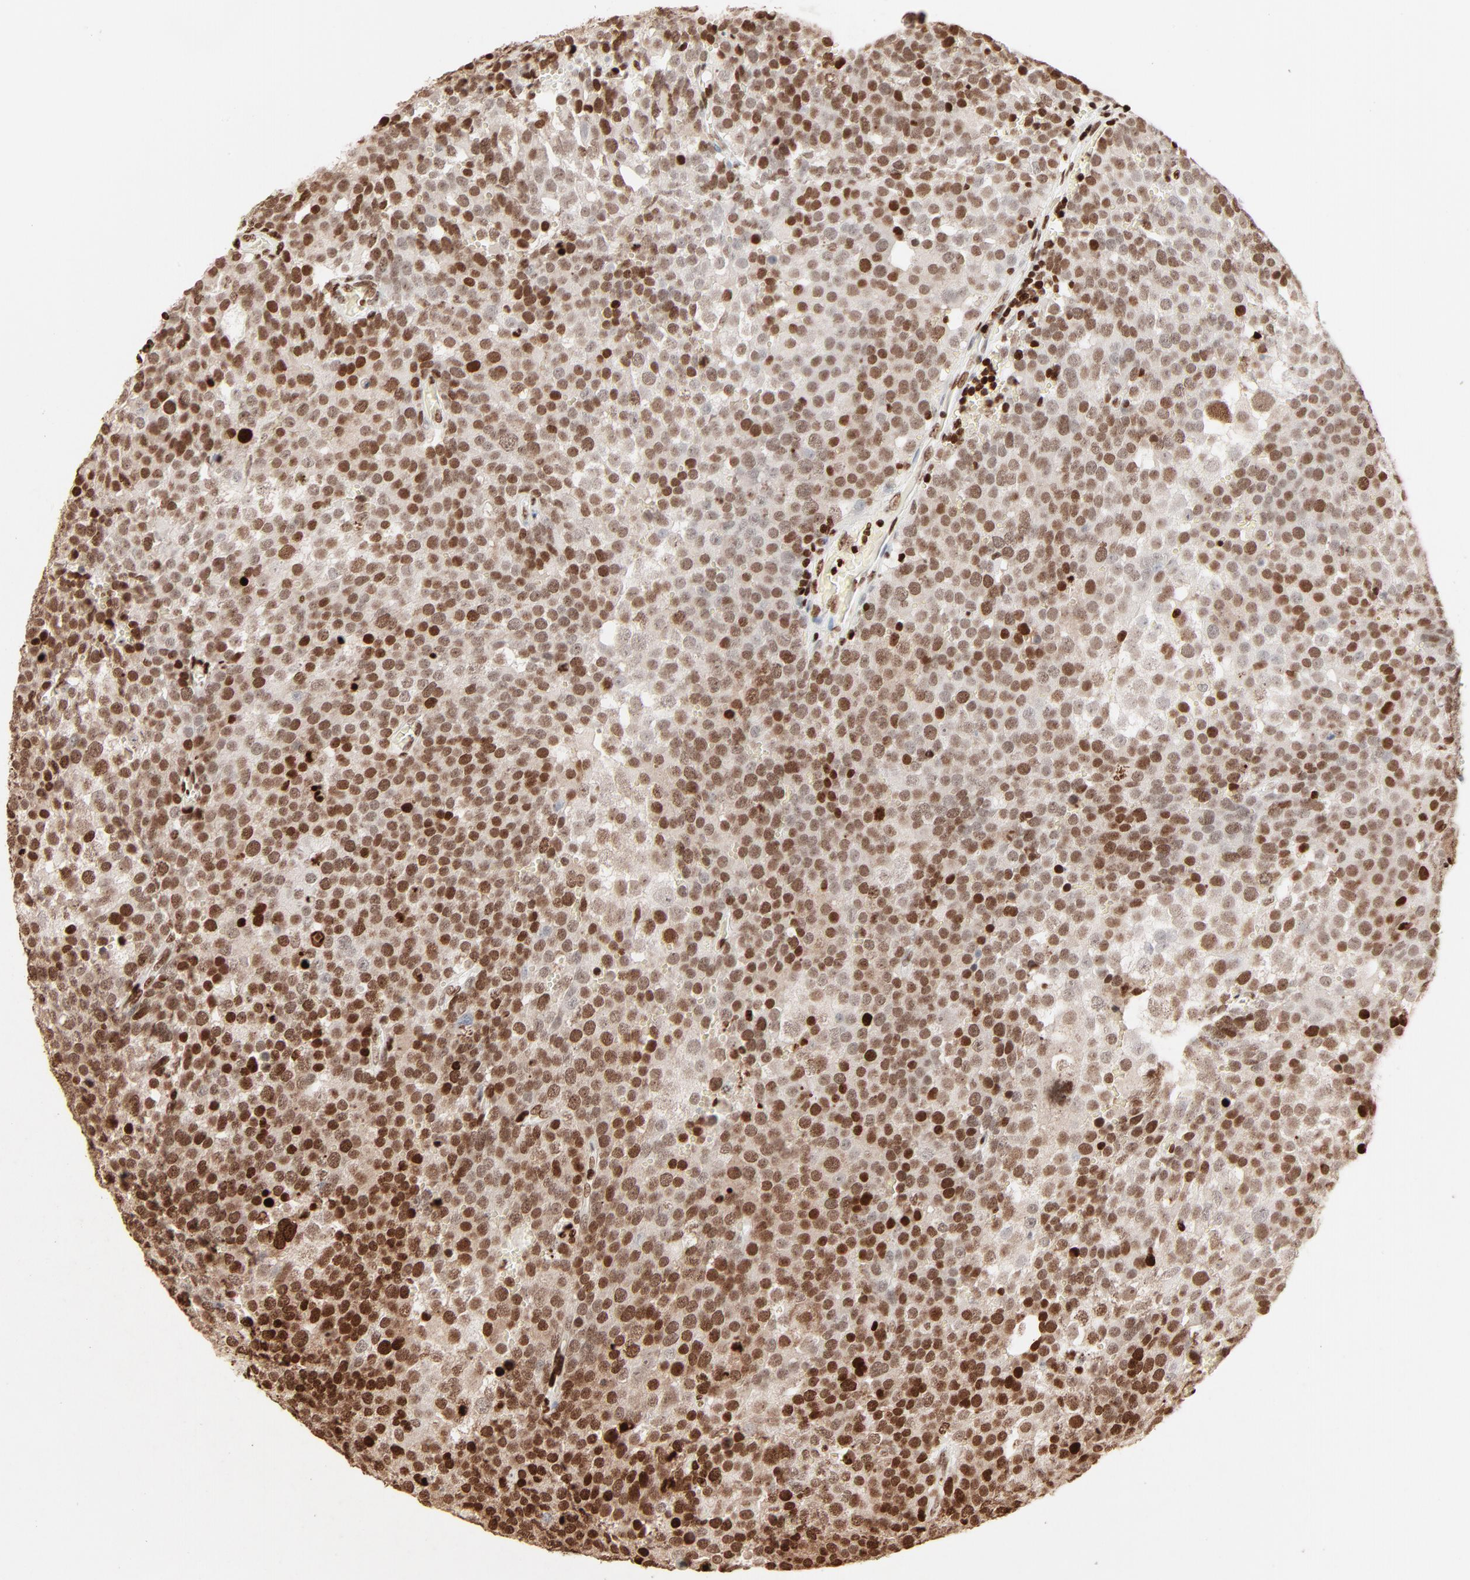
{"staining": {"intensity": "moderate", "quantity": ">75%", "location": "nuclear"}, "tissue": "testis cancer", "cell_type": "Tumor cells", "image_type": "cancer", "snomed": [{"axis": "morphology", "description": "Seminoma, NOS"}, {"axis": "topography", "description": "Testis"}], "caption": "Immunohistochemical staining of human seminoma (testis) exhibits medium levels of moderate nuclear positivity in approximately >75% of tumor cells.", "gene": "HMGB2", "patient": {"sex": "male", "age": 71}}